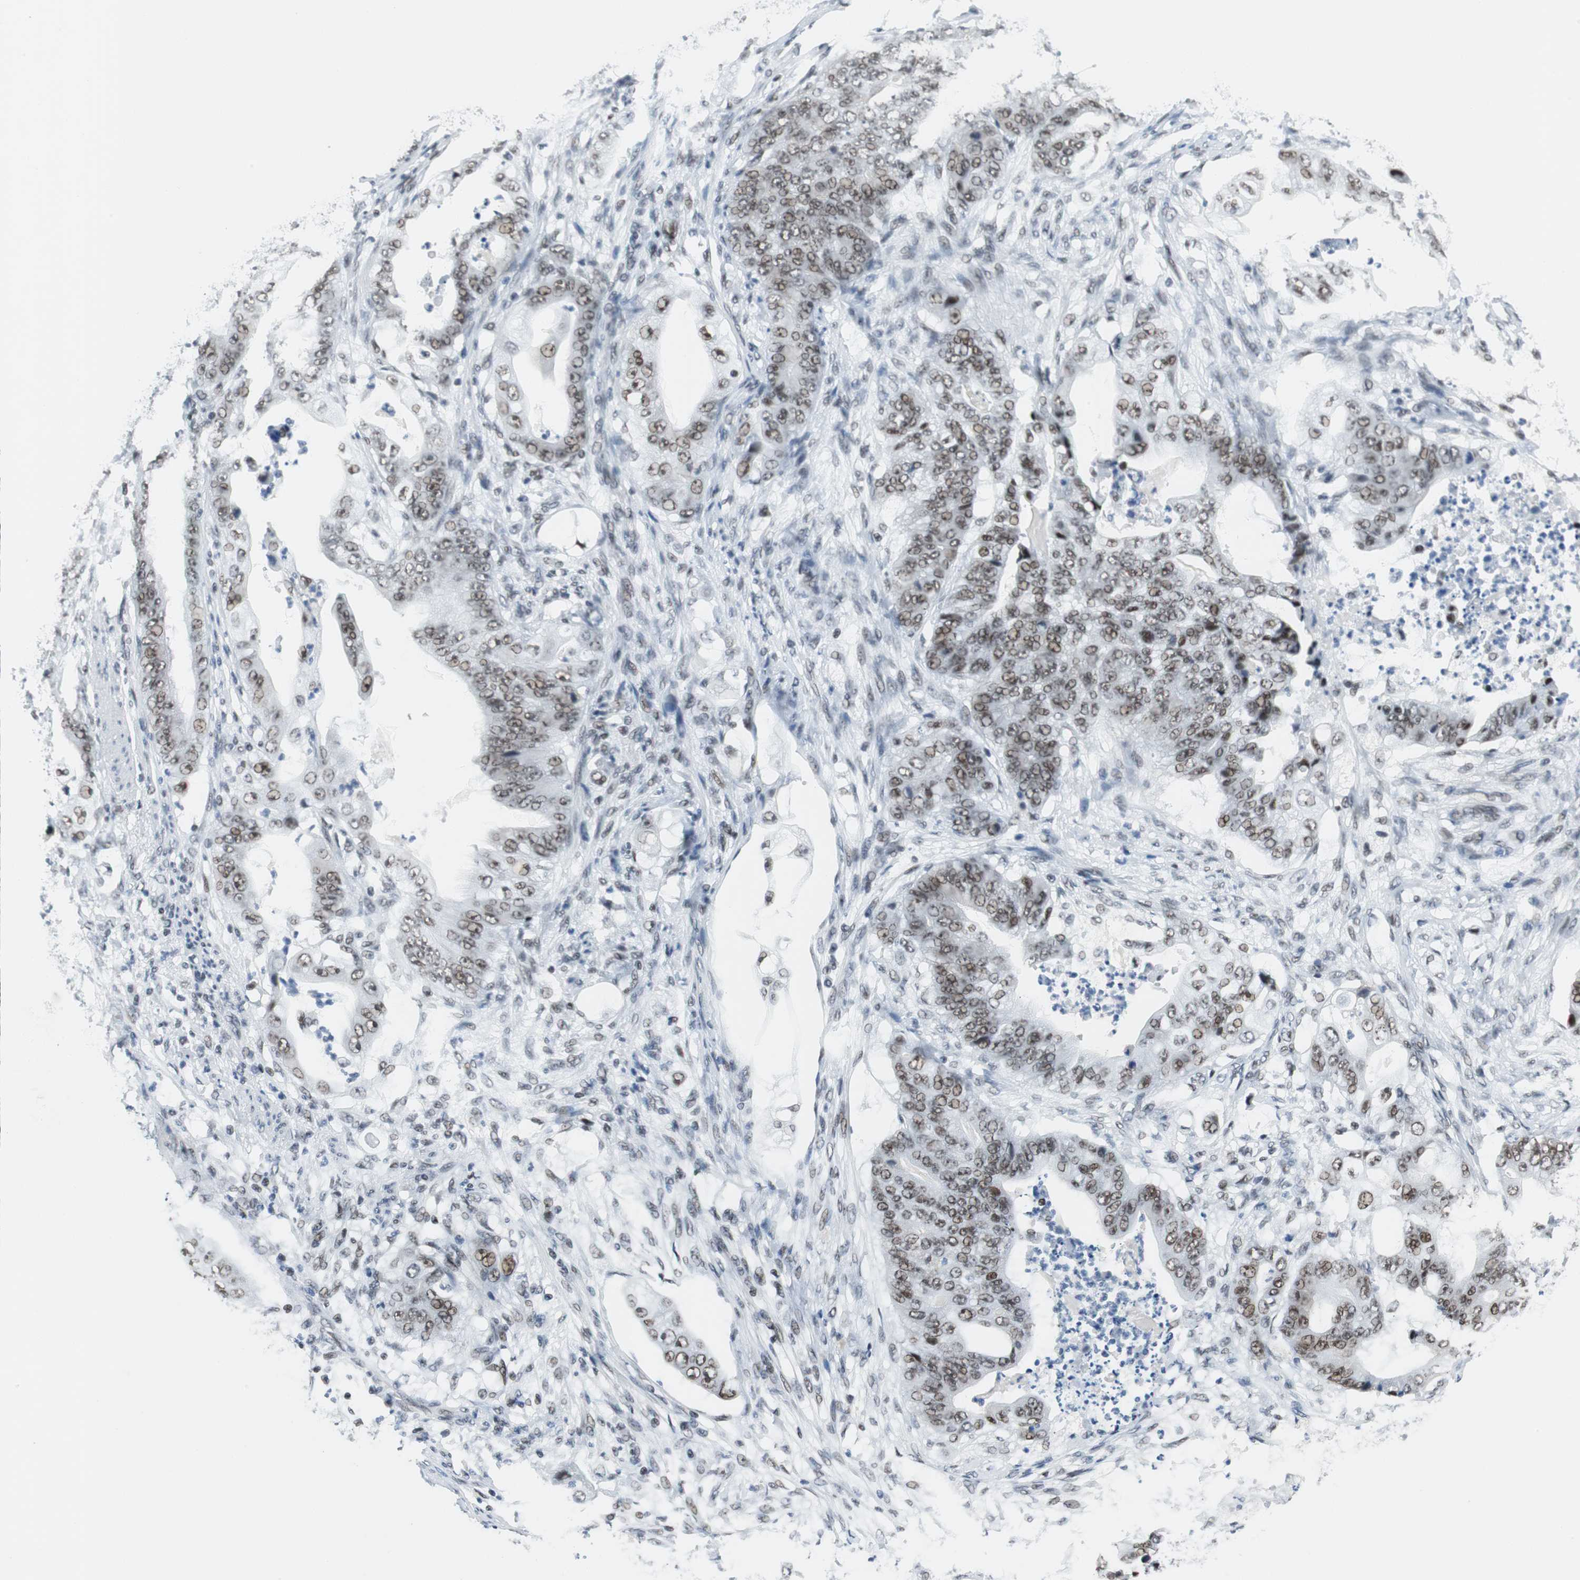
{"staining": {"intensity": "weak", "quantity": "25%-75%", "location": "nuclear"}, "tissue": "stomach cancer", "cell_type": "Tumor cells", "image_type": "cancer", "snomed": [{"axis": "morphology", "description": "Adenocarcinoma, NOS"}, {"axis": "topography", "description": "Stomach"}], "caption": "There is low levels of weak nuclear expression in tumor cells of adenocarcinoma (stomach), as demonstrated by immunohistochemical staining (brown color).", "gene": "HDAC3", "patient": {"sex": "female", "age": 73}}